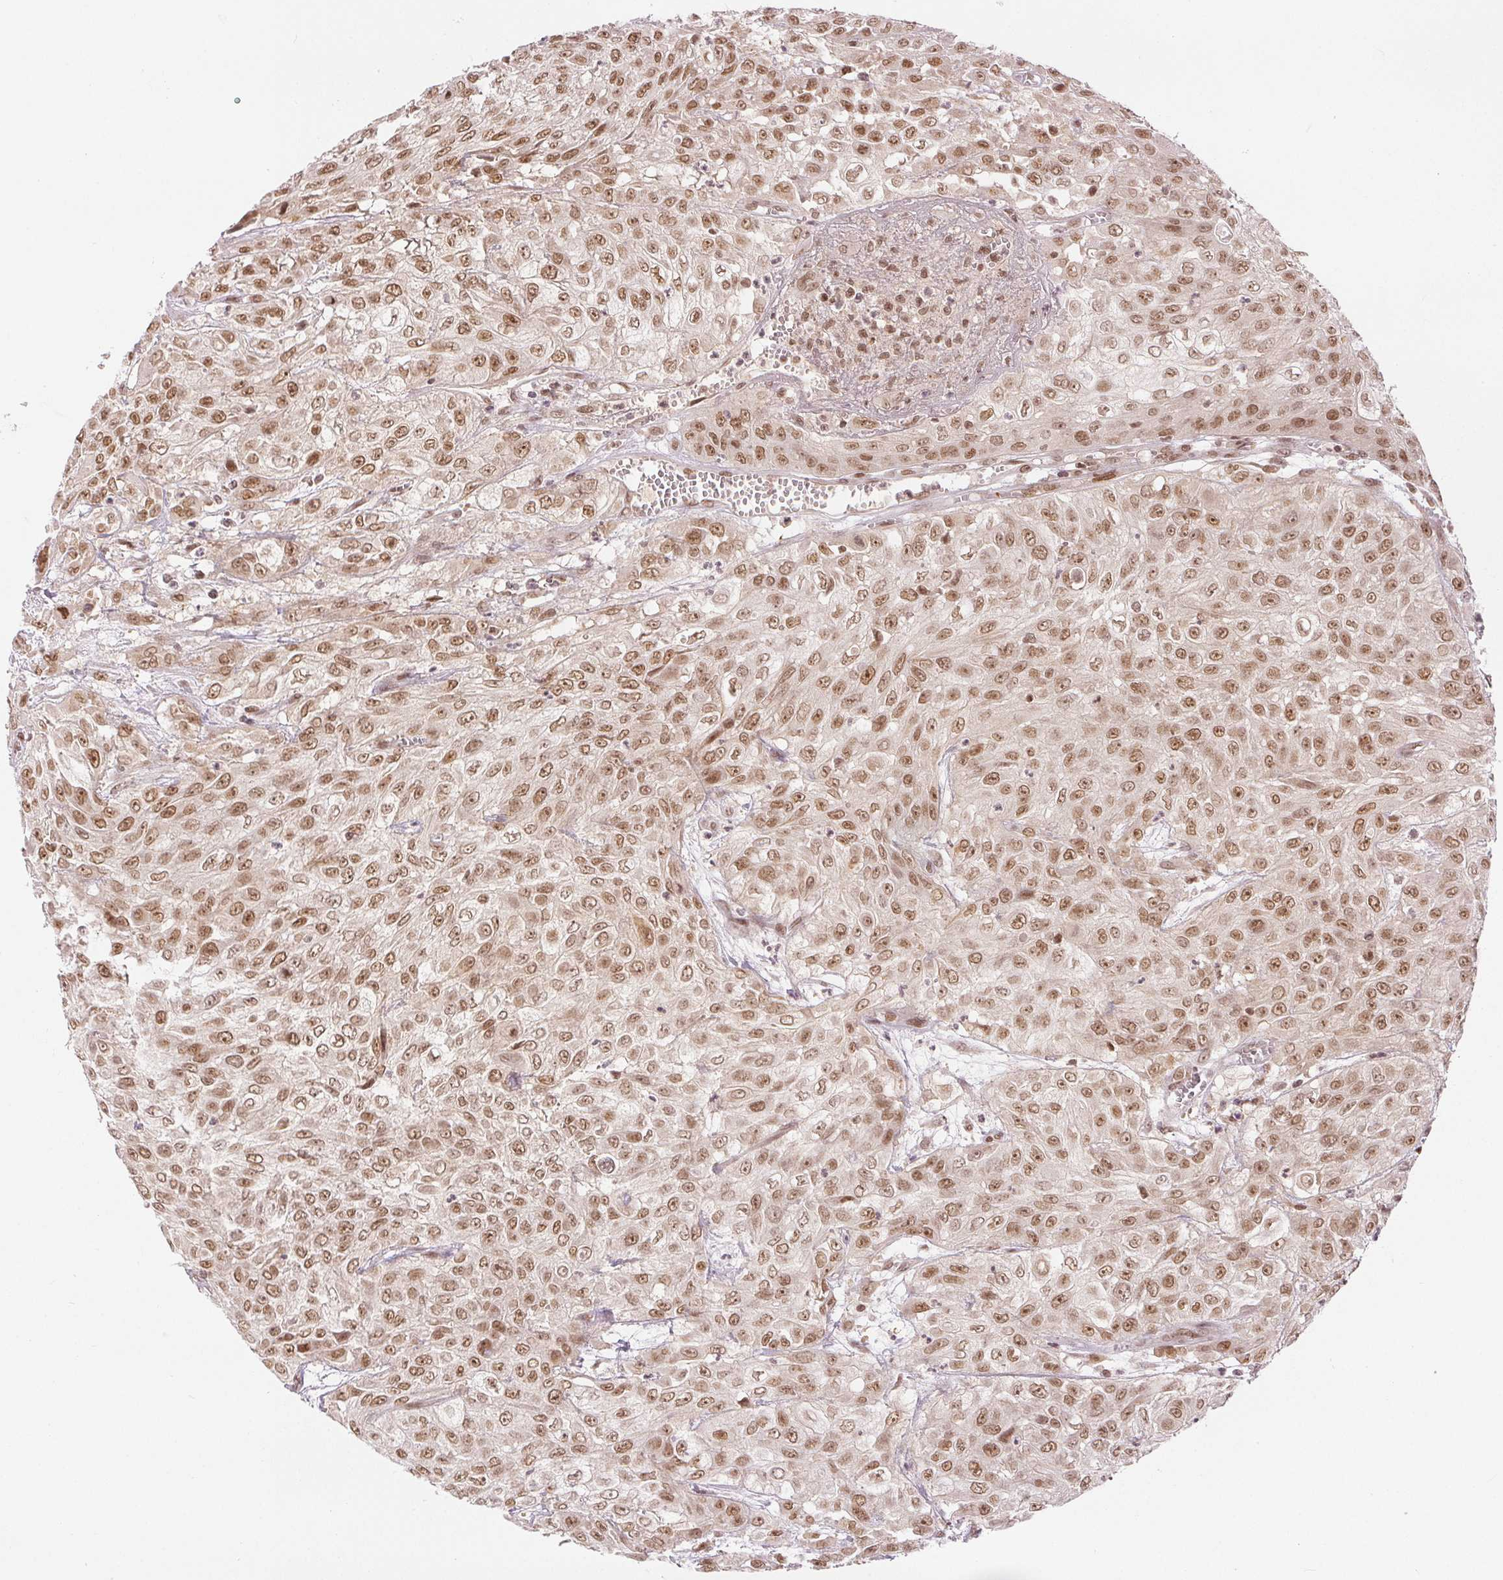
{"staining": {"intensity": "moderate", "quantity": ">75%", "location": "nuclear"}, "tissue": "urothelial cancer", "cell_type": "Tumor cells", "image_type": "cancer", "snomed": [{"axis": "morphology", "description": "Urothelial carcinoma, High grade"}, {"axis": "topography", "description": "Urinary bladder"}], "caption": "DAB immunohistochemical staining of human high-grade urothelial carcinoma exhibits moderate nuclear protein staining in approximately >75% of tumor cells.", "gene": "DEK", "patient": {"sex": "male", "age": 57}}